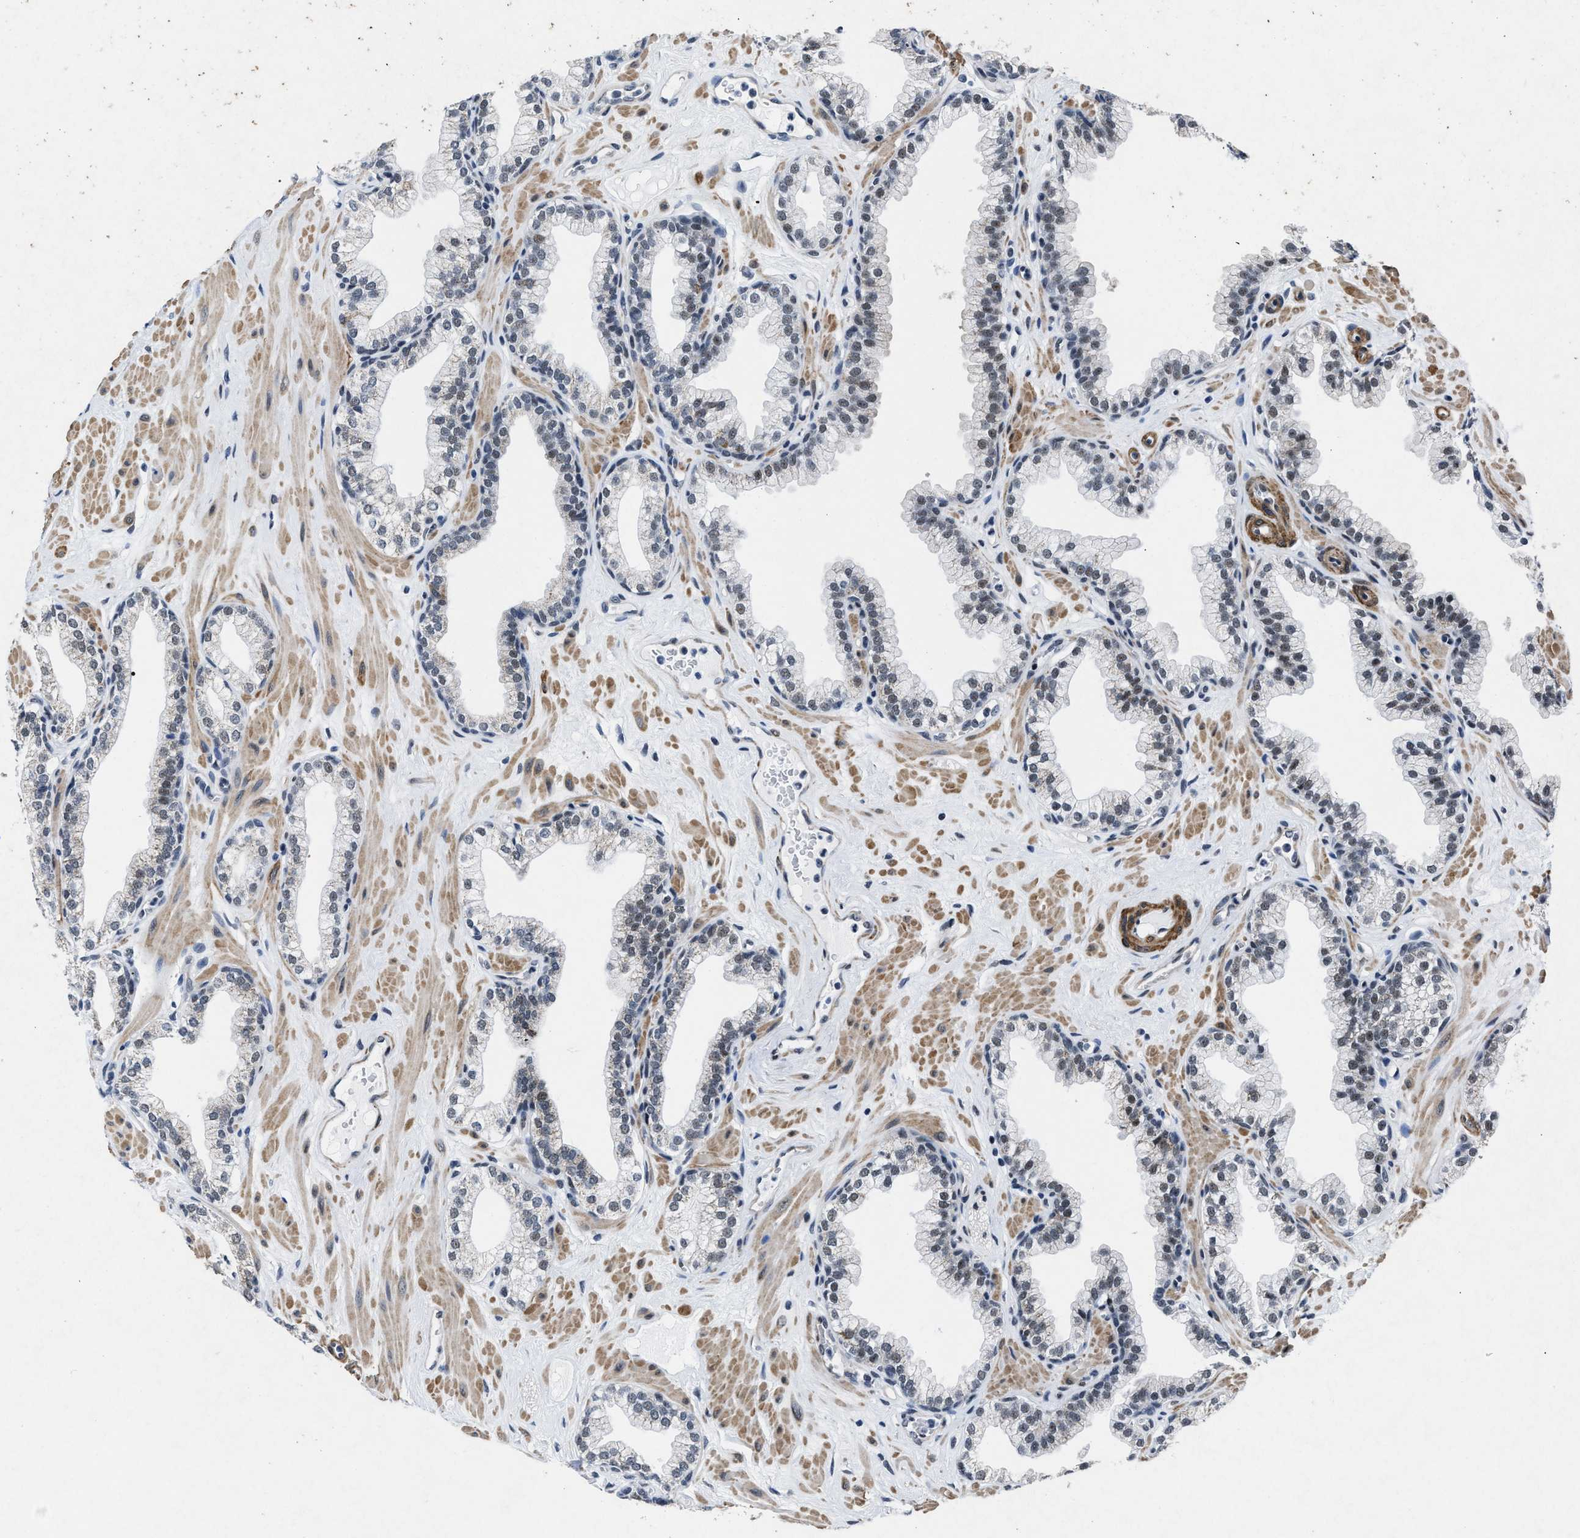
{"staining": {"intensity": "weak", "quantity": "<25%", "location": "nuclear"}, "tissue": "prostate", "cell_type": "Glandular cells", "image_type": "normal", "snomed": [{"axis": "morphology", "description": "Normal tissue, NOS"}, {"axis": "morphology", "description": "Urothelial carcinoma, Low grade"}, {"axis": "topography", "description": "Urinary bladder"}, {"axis": "topography", "description": "Prostate"}], "caption": "The image exhibits no staining of glandular cells in benign prostate.", "gene": "ID3", "patient": {"sex": "male", "age": 60}}